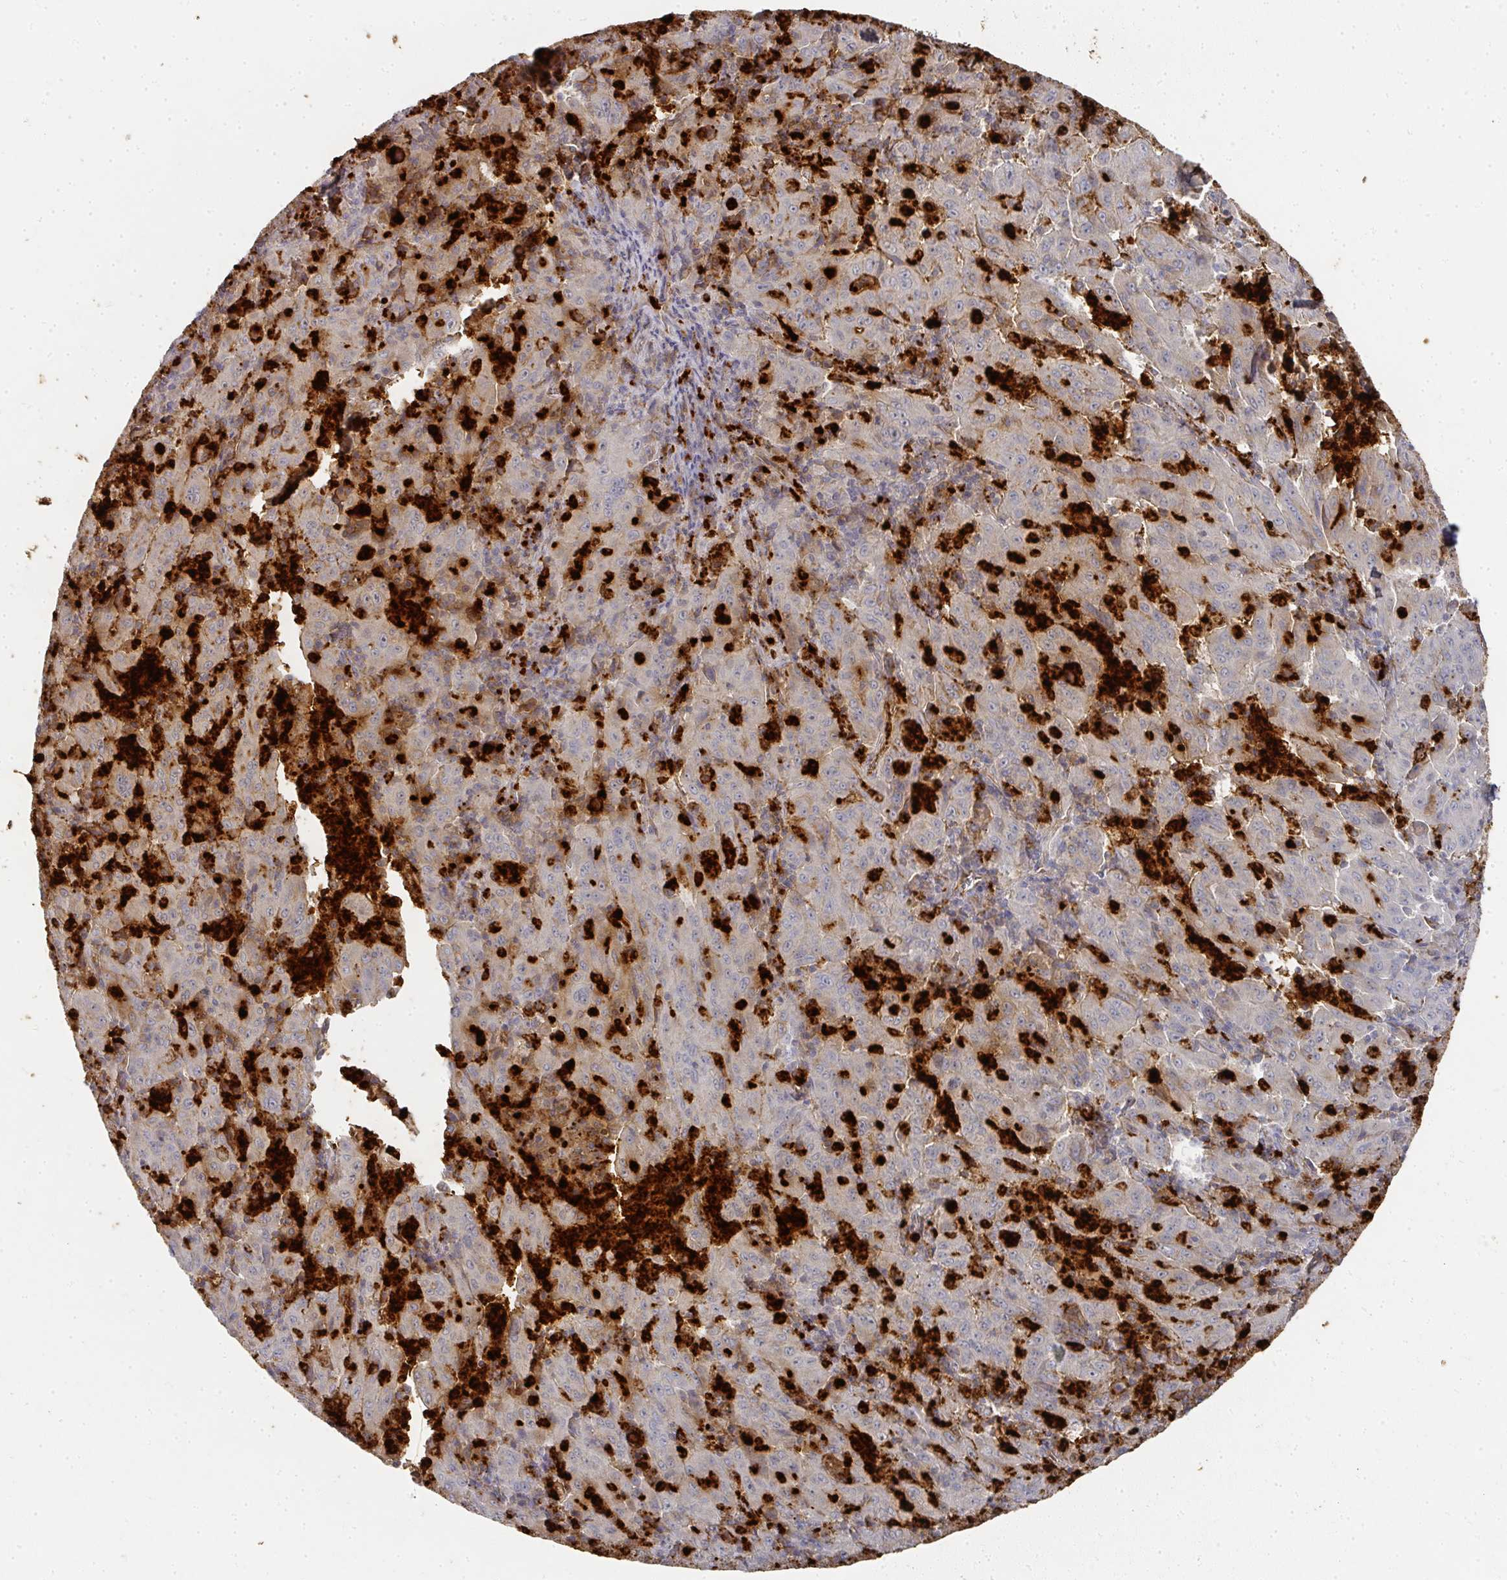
{"staining": {"intensity": "weak", "quantity": "<25%", "location": "cytoplasmic/membranous"}, "tissue": "pancreatic cancer", "cell_type": "Tumor cells", "image_type": "cancer", "snomed": [{"axis": "morphology", "description": "Adenocarcinoma, NOS"}, {"axis": "topography", "description": "Pancreas"}], "caption": "The photomicrograph exhibits no significant expression in tumor cells of pancreatic adenocarcinoma.", "gene": "CAMP", "patient": {"sex": "male", "age": 63}}